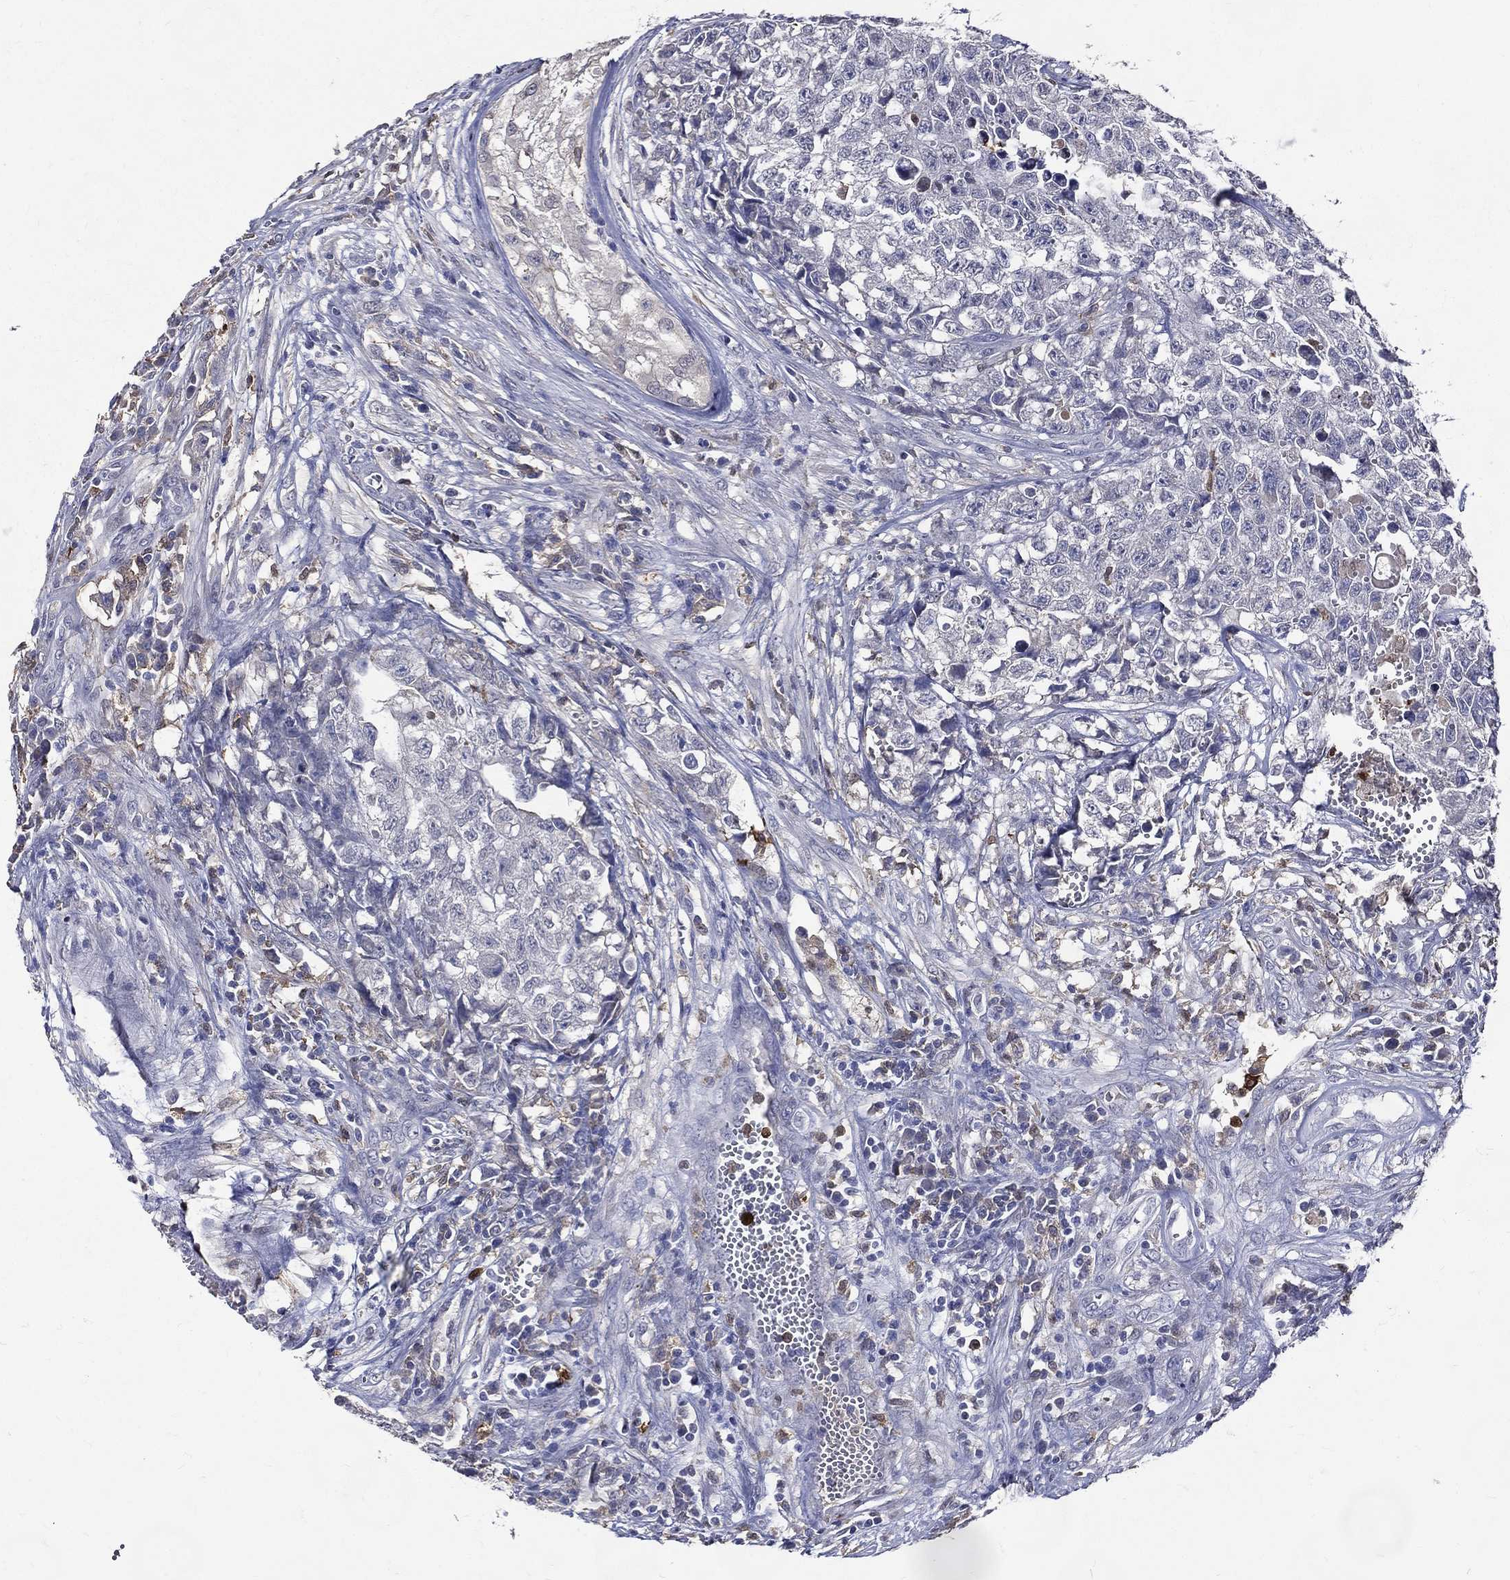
{"staining": {"intensity": "negative", "quantity": "none", "location": "none"}, "tissue": "testis cancer", "cell_type": "Tumor cells", "image_type": "cancer", "snomed": [{"axis": "morphology", "description": "Seminoma, NOS"}, {"axis": "morphology", "description": "Carcinoma, Embryonal, NOS"}, {"axis": "topography", "description": "Testis"}], "caption": "Immunohistochemistry micrograph of seminoma (testis) stained for a protein (brown), which demonstrates no expression in tumor cells. (Immunohistochemistry, brightfield microscopy, high magnification).", "gene": "GPR171", "patient": {"sex": "male", "age": 22}}